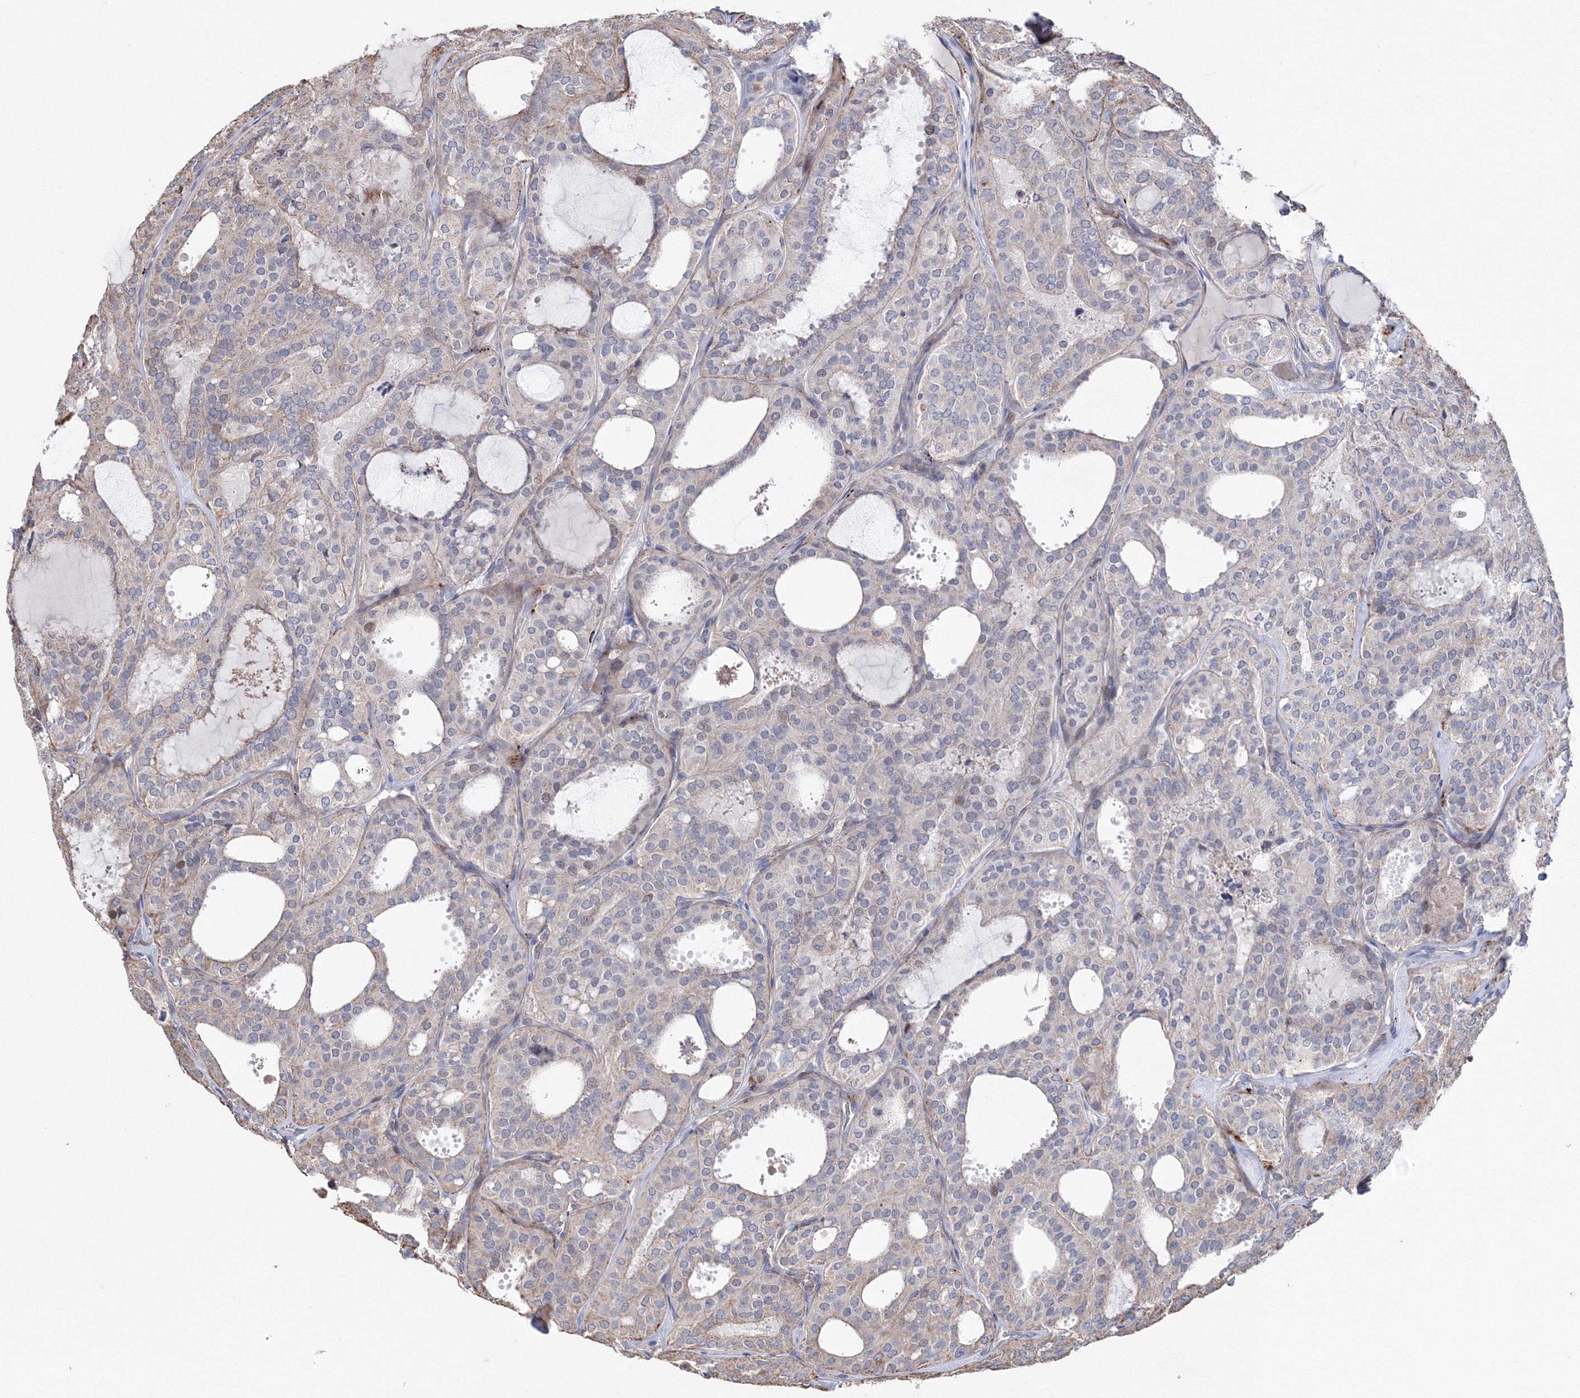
{"staining": {"intensity": "negative", "quantity": "none", "location": "none"}, "tissue": "thyroid cancer", "cell_type": "Tumor cells", "image_type": "cancer", "snomed": [{"axis": "morphology", "description": "Follicular adenoma carcinoma, NOS"}, {"axis": "topography", "description": "Thyroid gland"}], "caption": "Tumor cells show no significant protein positivity in thyroid follicular adenoma carcinoma.", "gene": "PPP2R2B", "patient": {"sex": "male", "age": 75}}